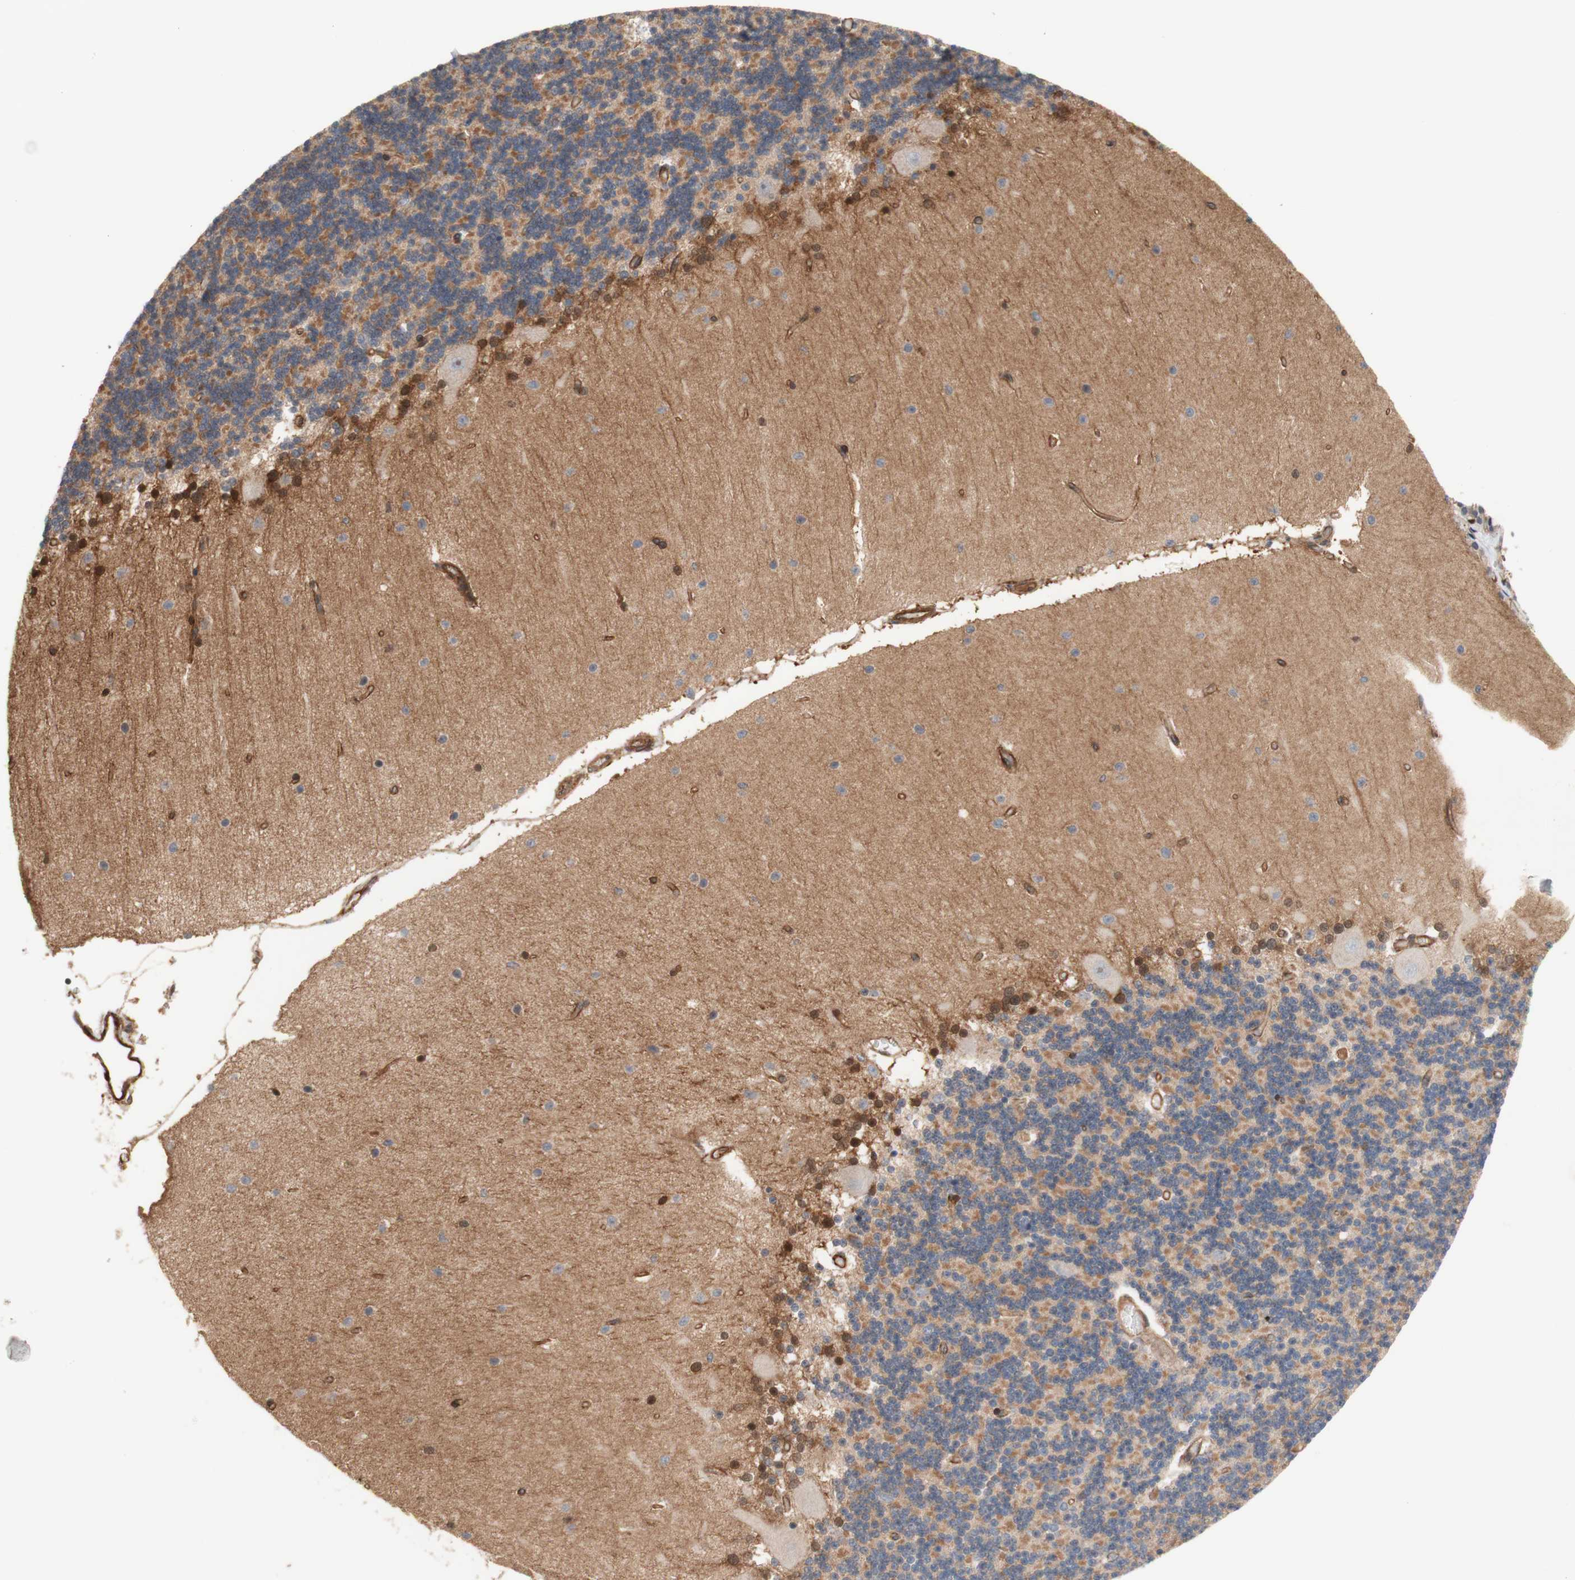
{"staining": {"intensity": "moderate", "quantity": ">75%", "location": "cytoplasmic/membranous"}, "tissue": "cerebellum", "cell_type": "Cells in granular layer", "image_type": "normal", "snomed": [{"axis": "morphology", "description": "Normal tissue, NOS"}, {"axis": "topography", "description": "Cerebellum"}], "caption": "Immunohistochemical staining of normal human cerebellum demonstrates >75% levels of moderate cytoplasmic/membranous protein staining in about >75% of cells in granular layer. (Stains: DAB in brown, nuclei in blue, Microscopy: brightfield microscopy at high magnification).", "gene": "CNN3", "patient": {"sex": "female", "age": 54}}